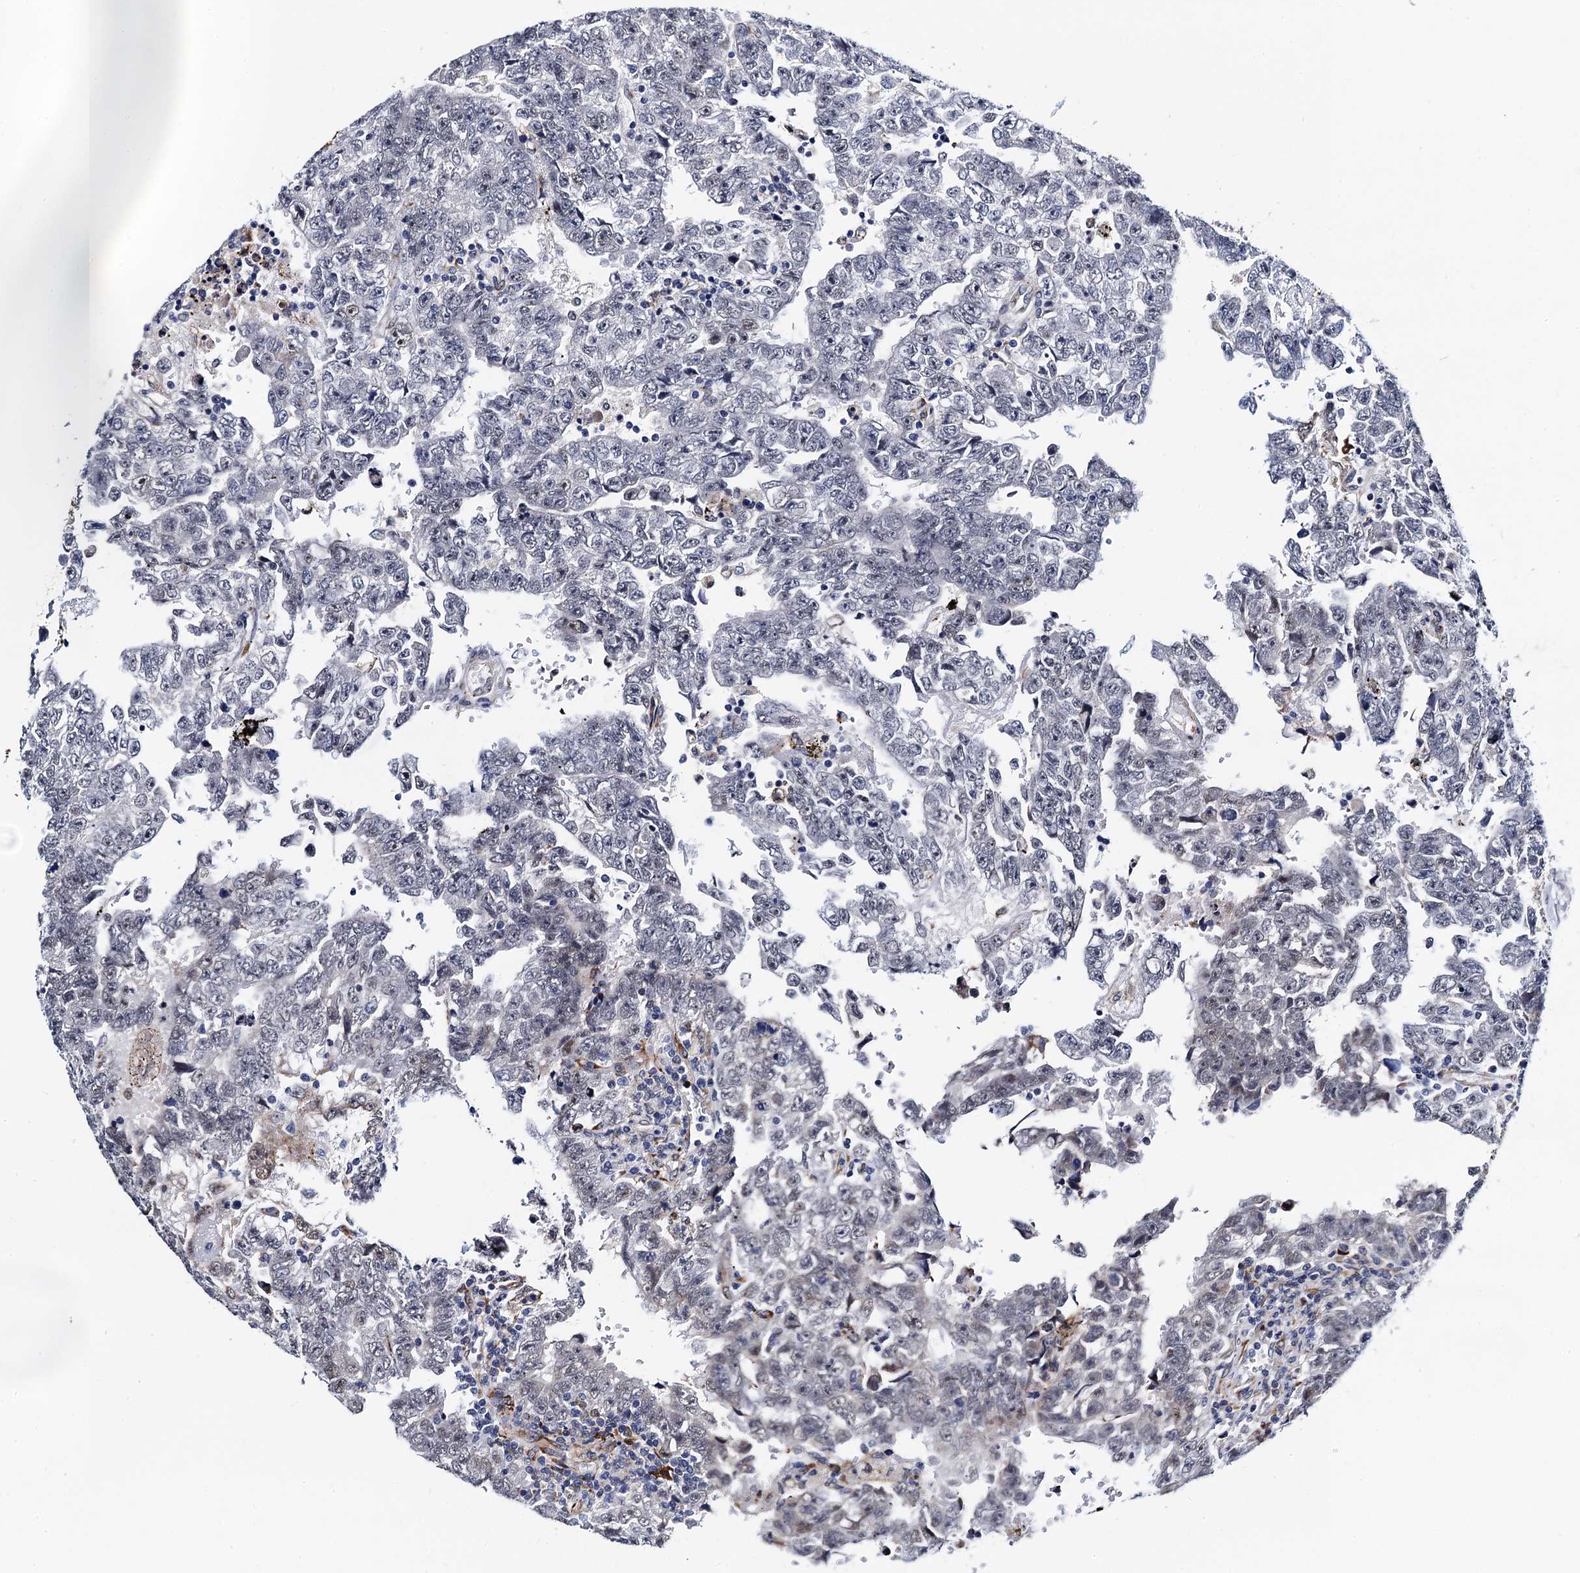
{"staining": {"intensity": "negative", "quantity": "none", "location": "none"}, "tissue": "testis cancer", "cell_type": "Tumor cells", "image_type": "cancer", "snomed": [{"axis": "morphology", "description": "Carcinoma, Embryonal, NOS"}, {"axis": "topography", "description": "Testis"}], "caption": "The IHC photomicrograph has no significant expression in tumor cells of testis cancer tissue.", "gene": "SLC7A10", "patient": {"sex": "male", "age": 25}}